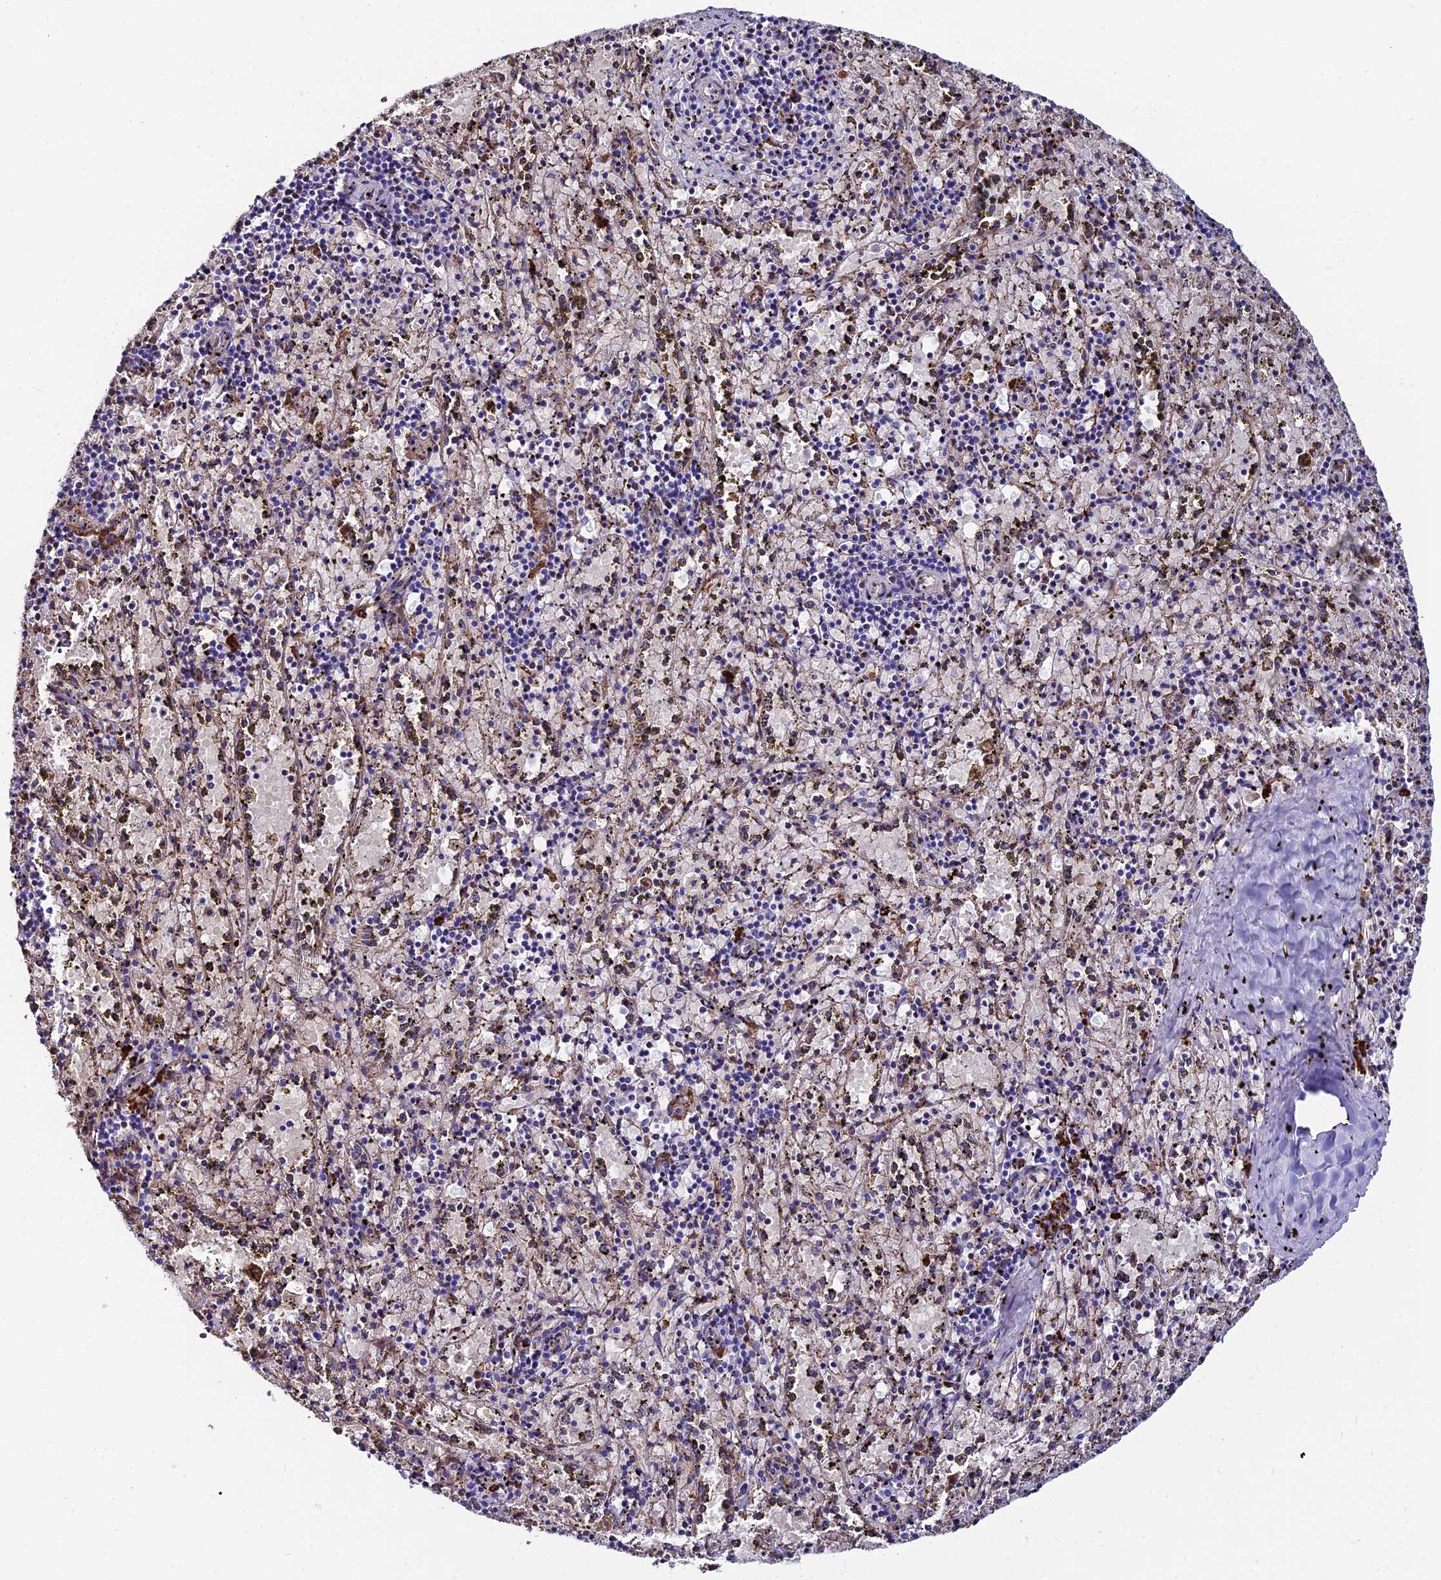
{"staining": {"intensity": "strong", "quantity": "<25%", "location": "cytoplasmic/membranous"}, "tissue": "spleen", "cell_type": "Cells in red pulp", "image_type": "normal", "snomed": [{"axis": "morphology", "description": "Normal tissue, NOS"}, {"axis": "topography", "description": "Spleen"}], "caption": "Immunohistochemistry (IHC) histopathology image of benign spleen: human spleen stained using IHC reveals medium levels of strong protein expression localized specifically in the cytoplasmic/membranous of cells in red pulp, appearing as a cytoplasmic/membranous brown color.", "gene": "MACIR", "patient": {"sex": "male", "age": 11}}